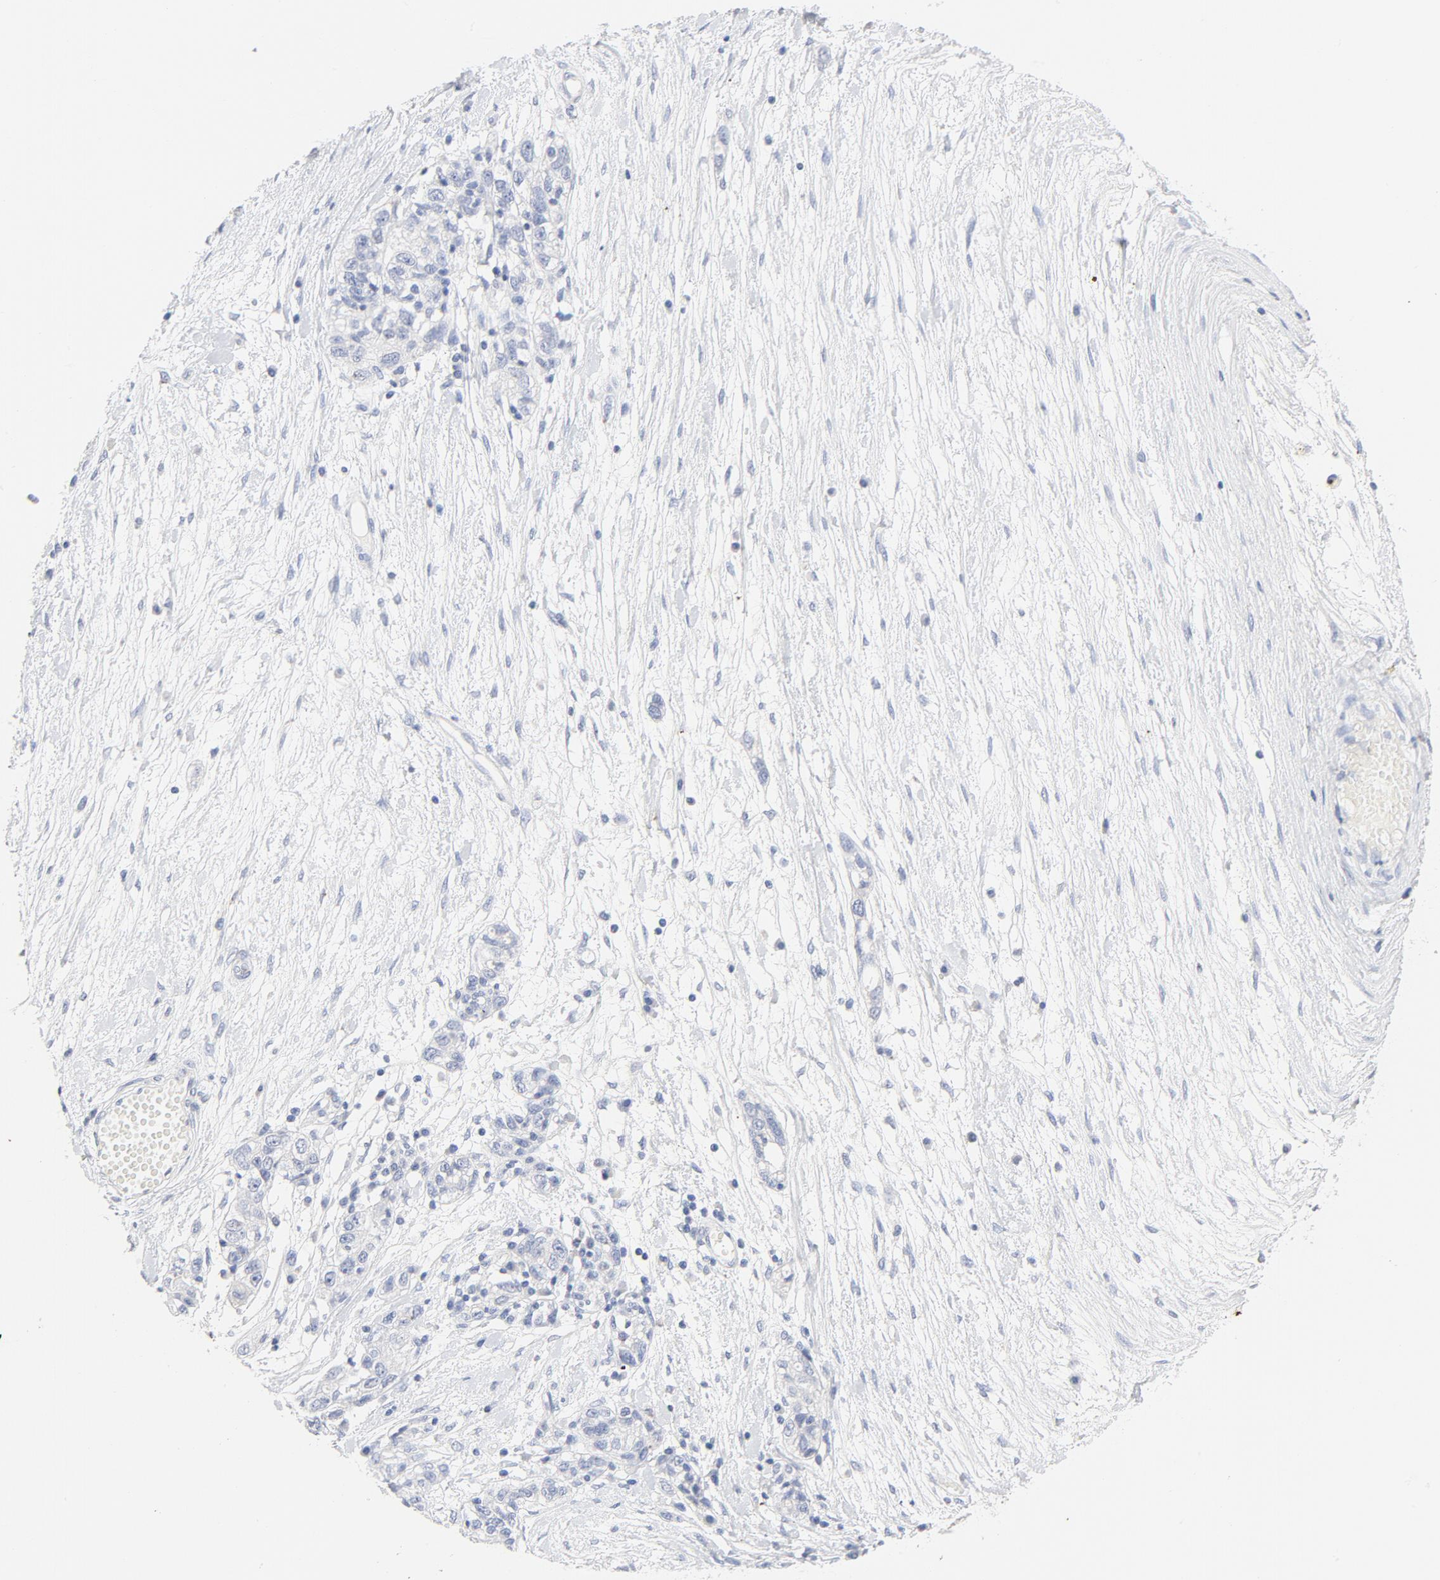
{"staining": {"intensity": "negative", "quantity": "none", "location": "none"}, "tissue": "ovarian cancer", "cell_type": "Tumor cells", "image_type": "cancer", "snomed": [{"axis": "morphology", "description": "Cystadenocarcinoma, serous, NOS"}, {"axis": "topography", "description": "Ovary"}], "caption": "Tumor cells are negative for protein expression in human serous cystadenocarcinoma (ovarian).", "gene": "FGFR3", "patient": {"sex": "female", "age": 71}}